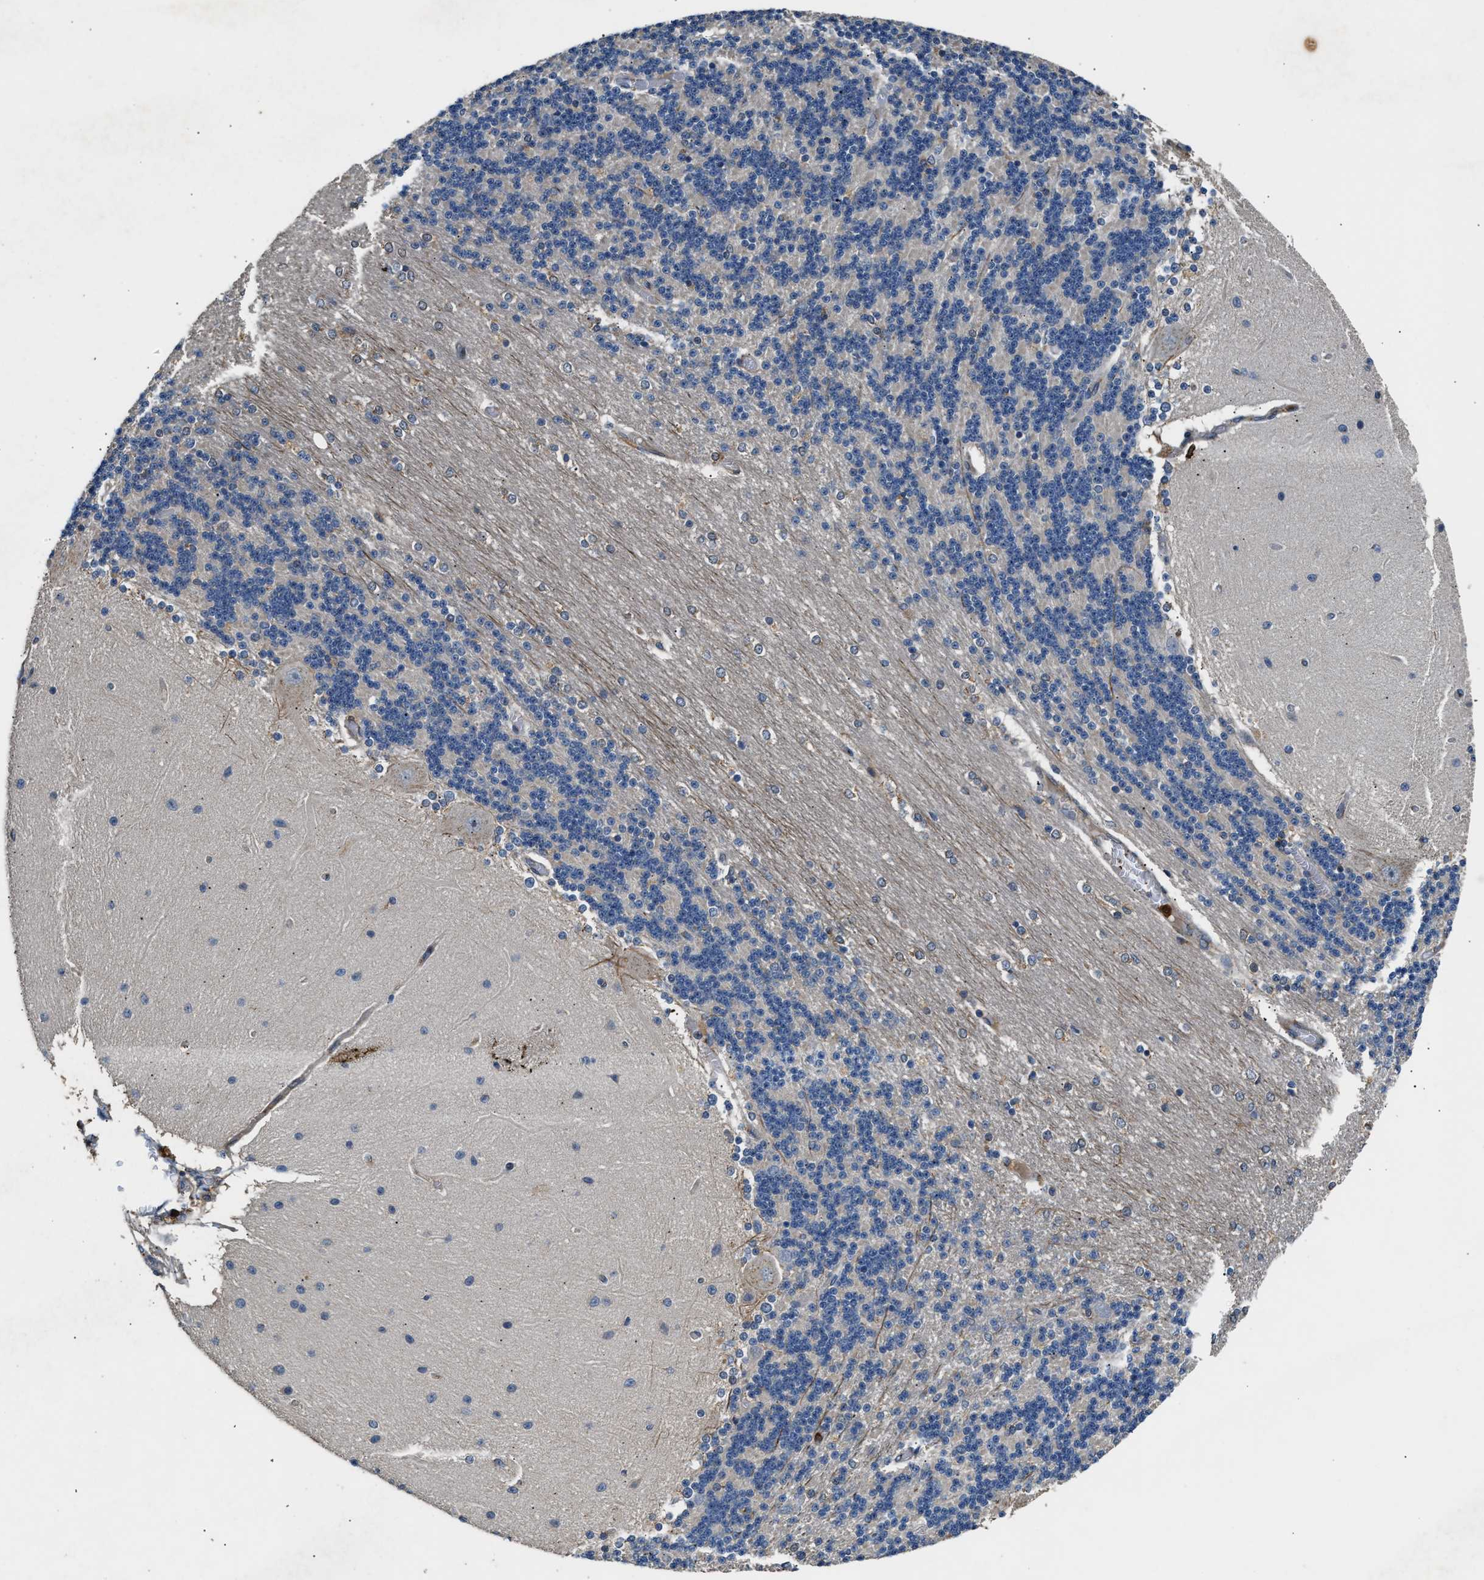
{"staining": {"intensity": "negative", "quantity": "none", "location": "none"}, "tissue": "cerebellum", "cell_type": "Cells in granular layer", "image_type": "normal", "snomed": [{"axis": "morphology", "description": "Normal tissue, NOS"}, {"axis": "topography", "description": "Cerebellum"}], "caption": "A high-resolution micrograph shows IHC staining of unremarkable cerebellum, which exhibits no significant expression in cells in granular layer.", "gene": "CHUK", "patient": {"sex": "female", "age": 54}}